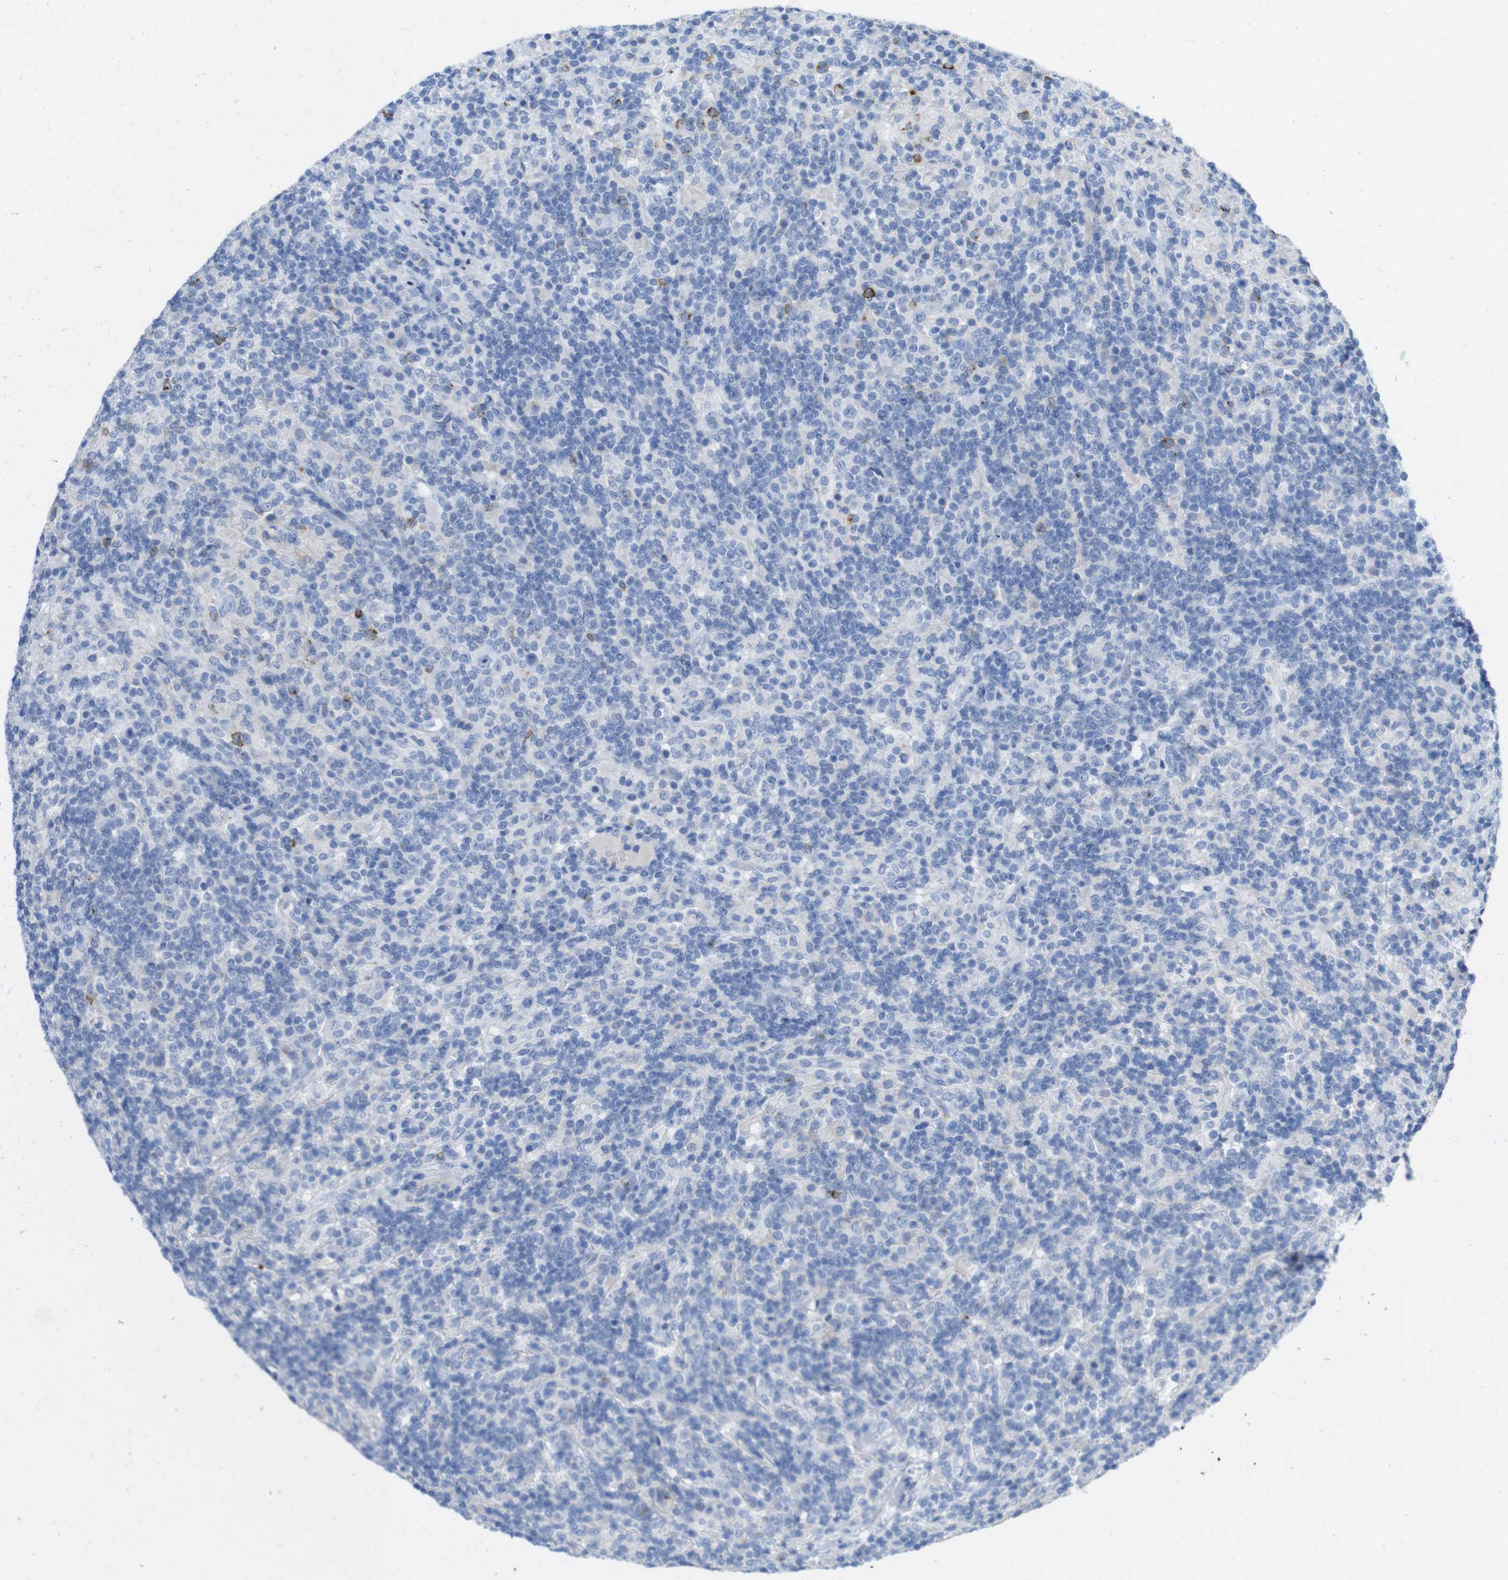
{"staining": {"intensity": "negative", "quantity": "none", "location": "none"}, "tissue": "lymphoma", "cell_type": "Tumor cells", "image_type": "cancer", "snomed": [{"axis": "morphology", "description": "Hodgkin's disease, NOS"}, {"axis": "topography", "description": "Lymph node"}], "caption": "Immunohistochemical staining of human lymphoma shows no significant staining in tumor cells.", "gene": "LAG3", "patient": {"sex": "male", "age": 70}}